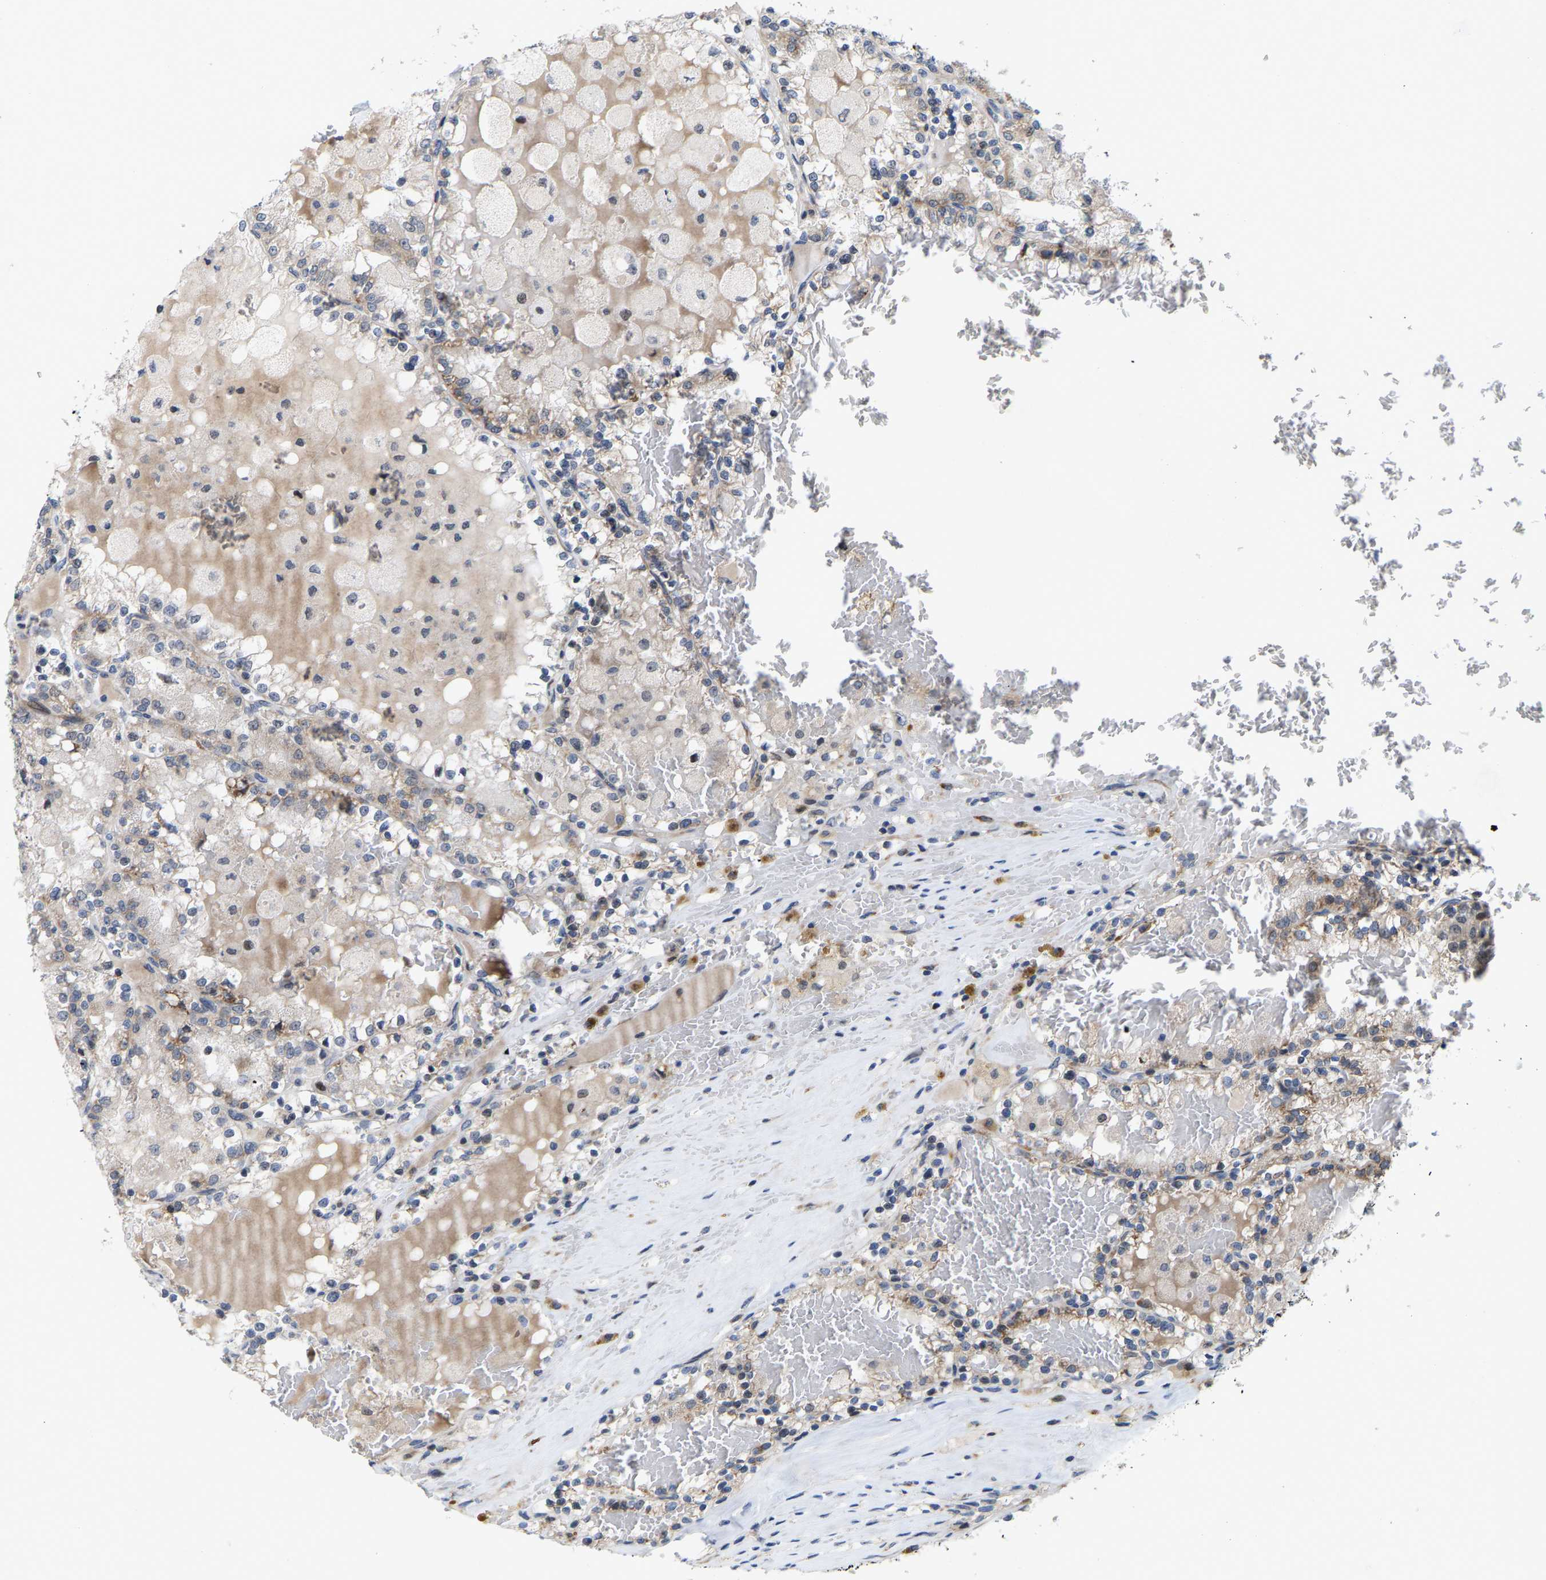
{"staining": {"intensity": "weak", "quantity": "25%-75%", "location": "cytoplasmic/membranous"}, "tissue": "renal cancer", "cell_type": "Tumor cells", "image_type": "cancer", "snomed": [{"axis": "morphology", "description": "Adenocarcinoma, NOS"}, {"axis": "topography", "description": "Kidney"}], "caption": "Immunohistochemistry micrograph of renal adenocarcinoma stained for a protein (brown), which demonstrates low levels of weak cytoplasmic/membranous expression in about 25%-75% of tumor cells.", "gene": "TDRKH", "patient": {"sex": "female", "age": 56}}